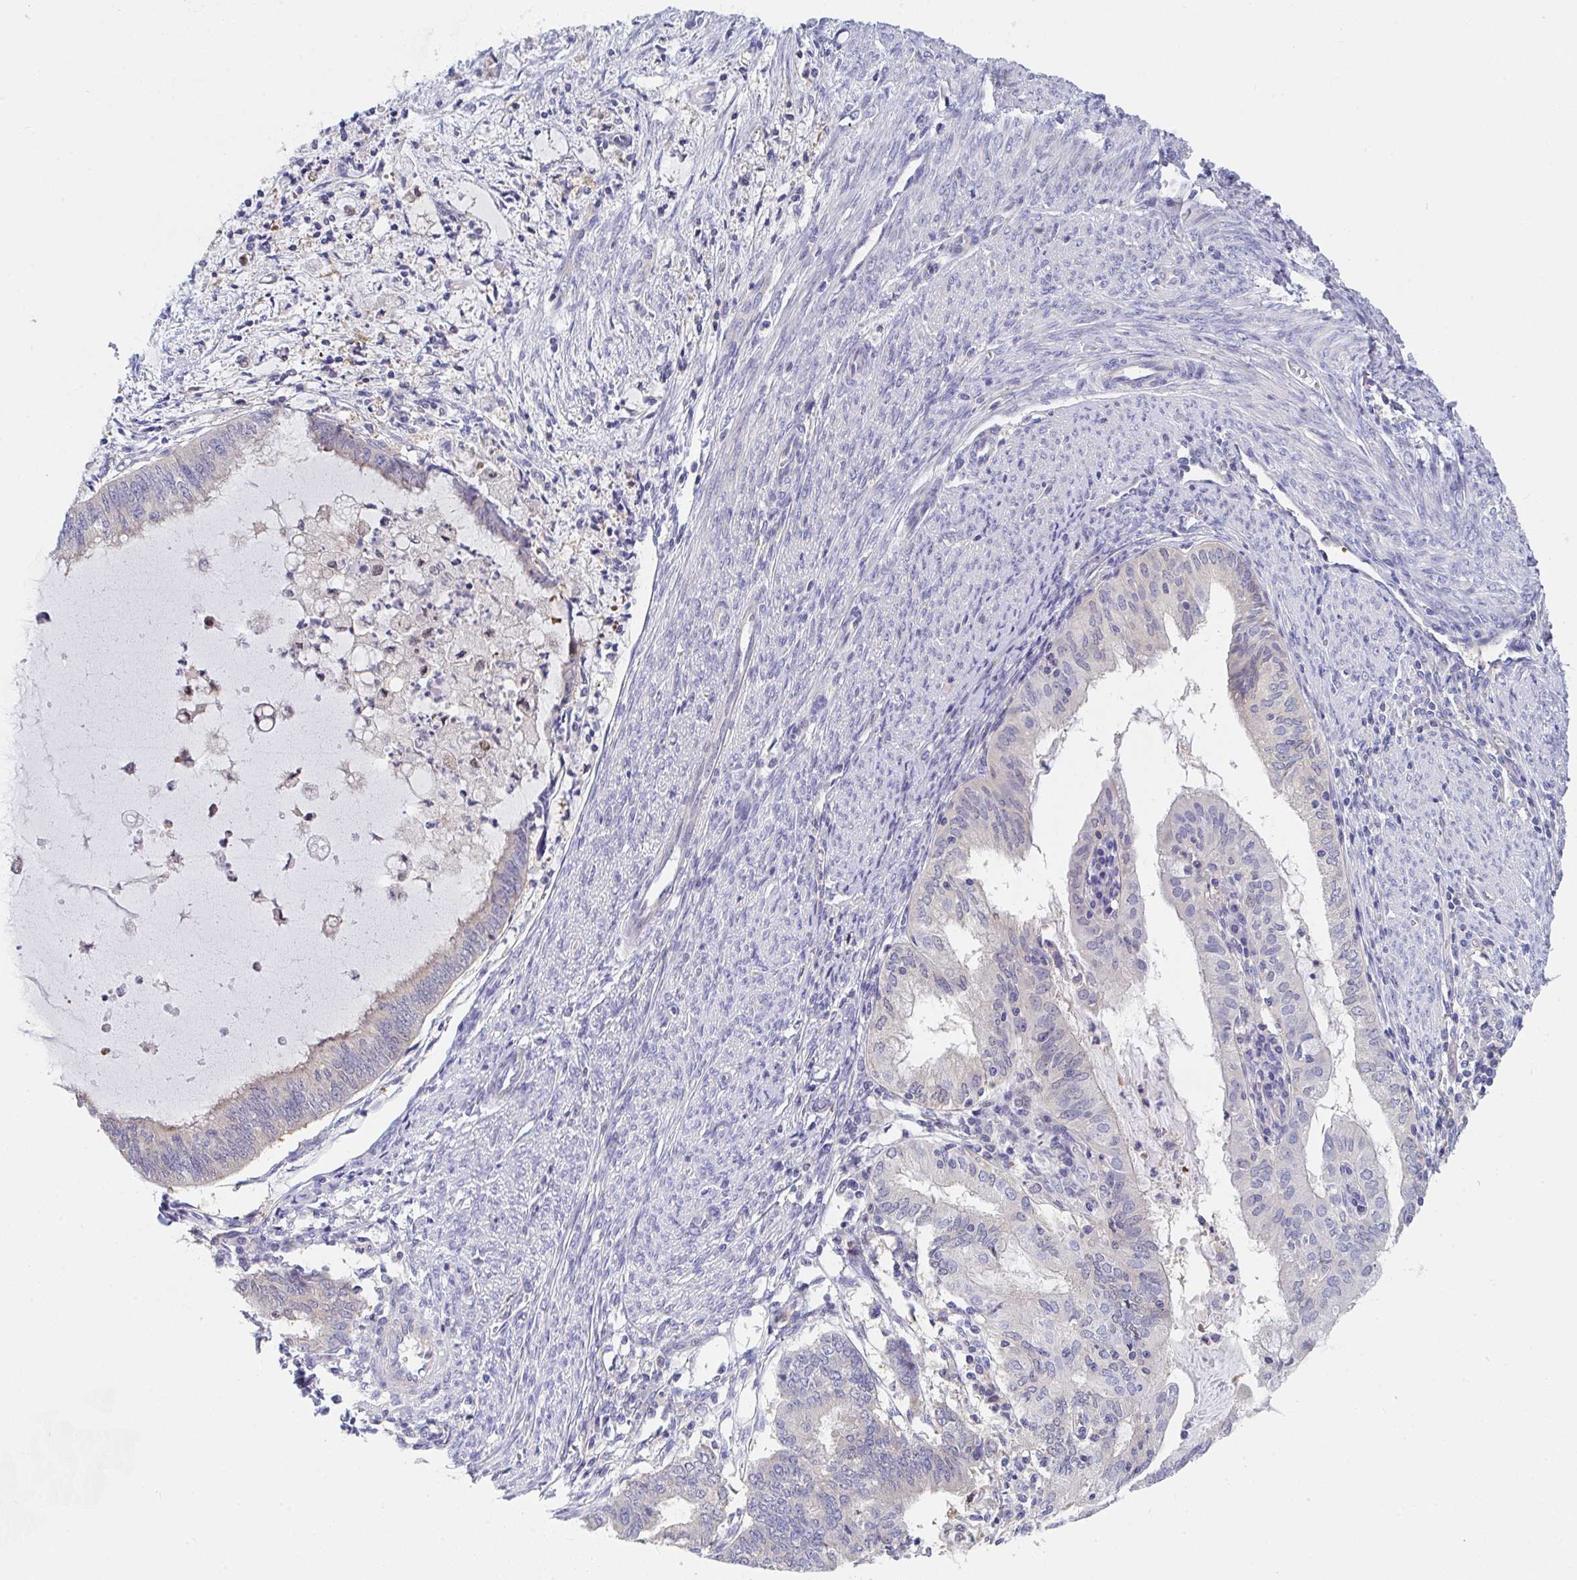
{"staining": {"intensity": "negative", "quantity": "none", "location": "none"}, "tissue": "endometrial cancer", "cell_type": "Tumor cells", "image_type": "cancer", "snomed": [{"axis": "morphology", "description": "Adenocarcinoma, NOS"}, {"axis": "topography", "description": "Endometrium"}], "caption": "Image shows no protein positivity in tumor cells of adenocarcinoma (endometrial) tissue.", "gene": "P2RX3", "patient": {"sex": "female", "age": 79}}